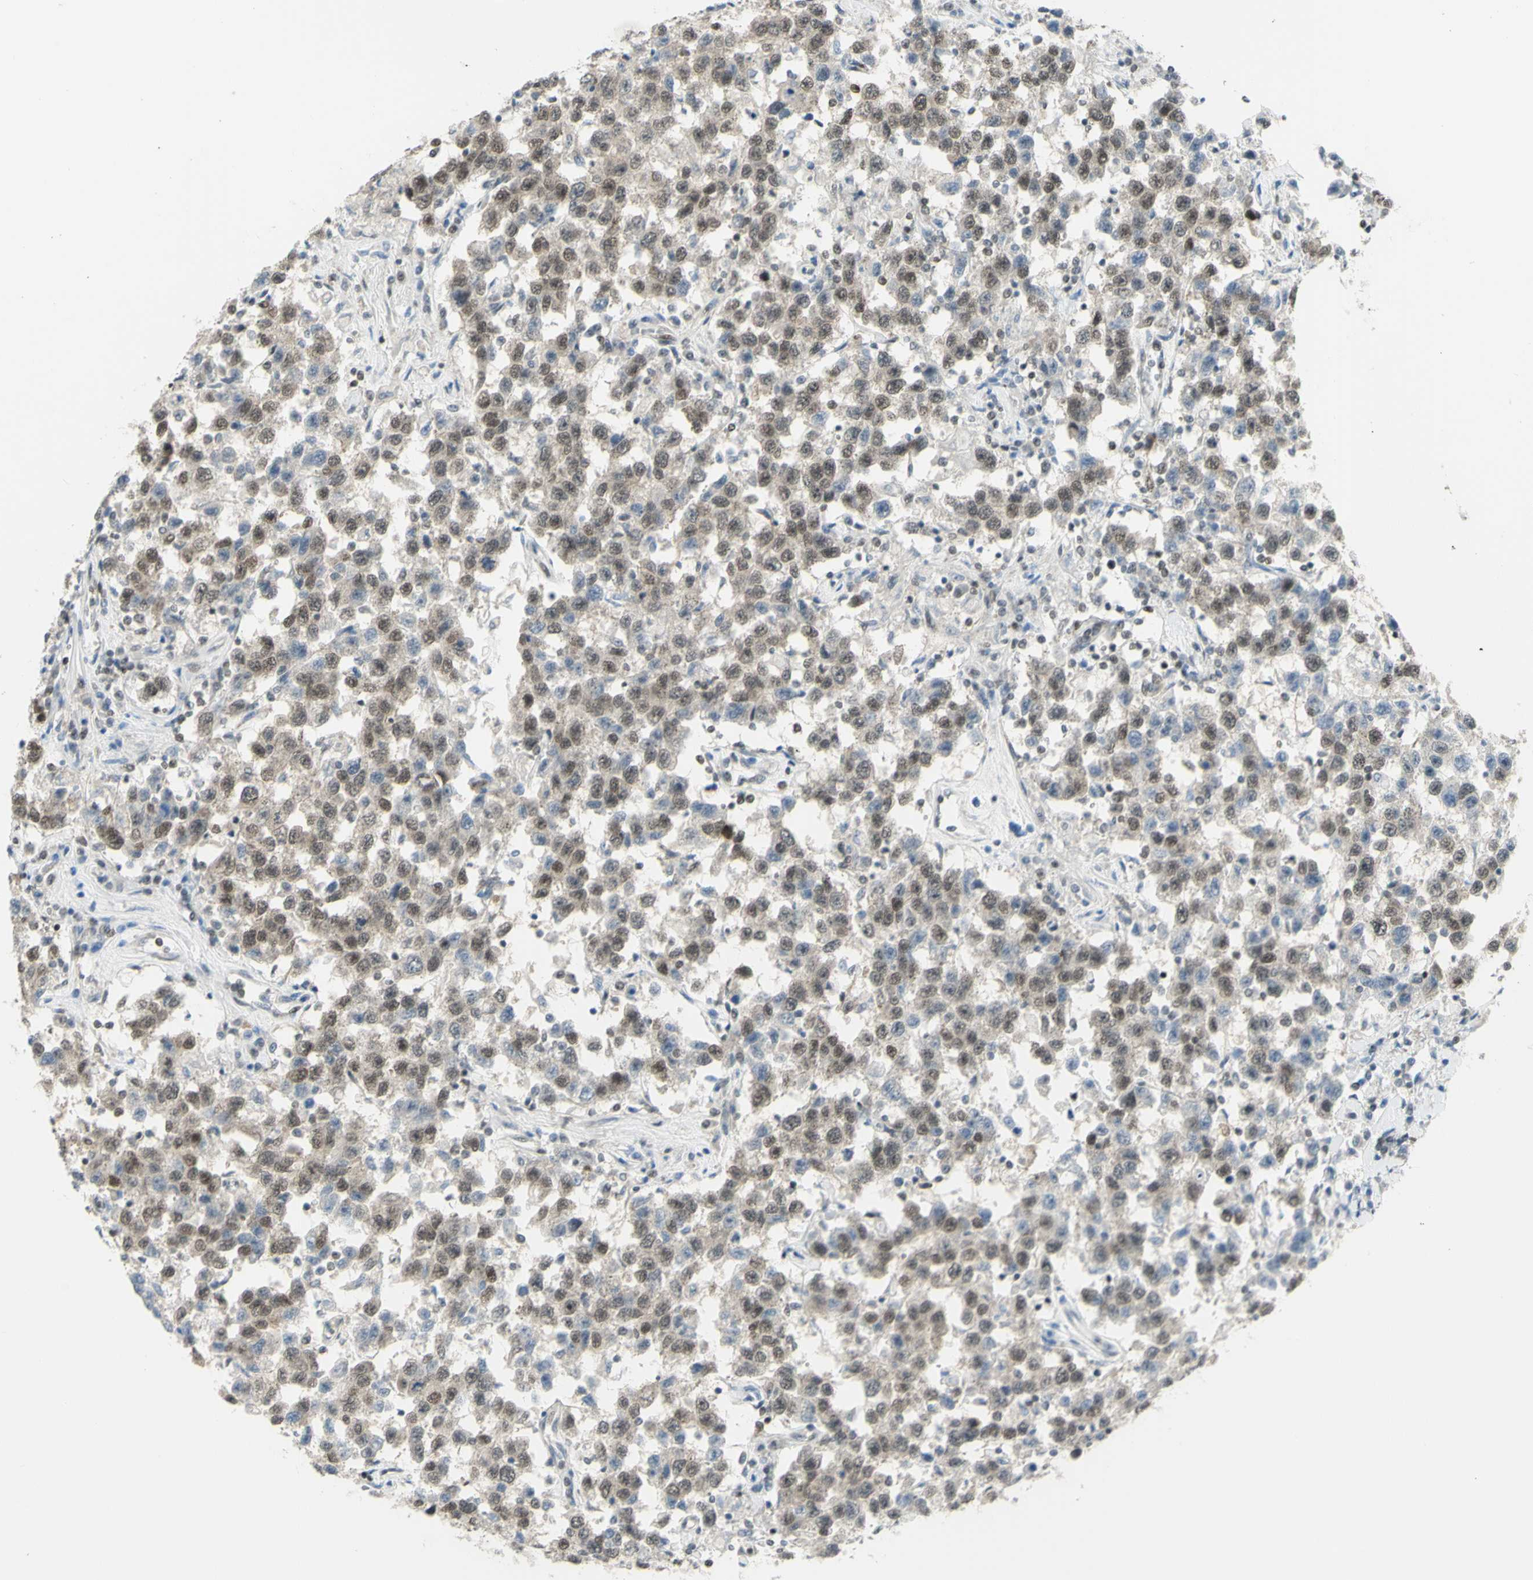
{"staining": {"intensity": "weak", "quantity": "25%-75%", "location": "nuclear"}, "tissue": "testis cancer", "cell_type": "Tumor cells", "image_type": "cancer", "snomed": [{"axis": "morphology", "description": "Seminoma, NOS"}, {"axis": "topography", "description": "Testis"}], "caption": "A brown stain highlights weak nuclear staining of a protein in testis seminoma tumor cells. (DAB (3,3'-diaminobenzidine) IHC with brightfield microscopy, high magnification).", "gene": "ZMYM6", "patient": {"sex": "male", "age": 41}}